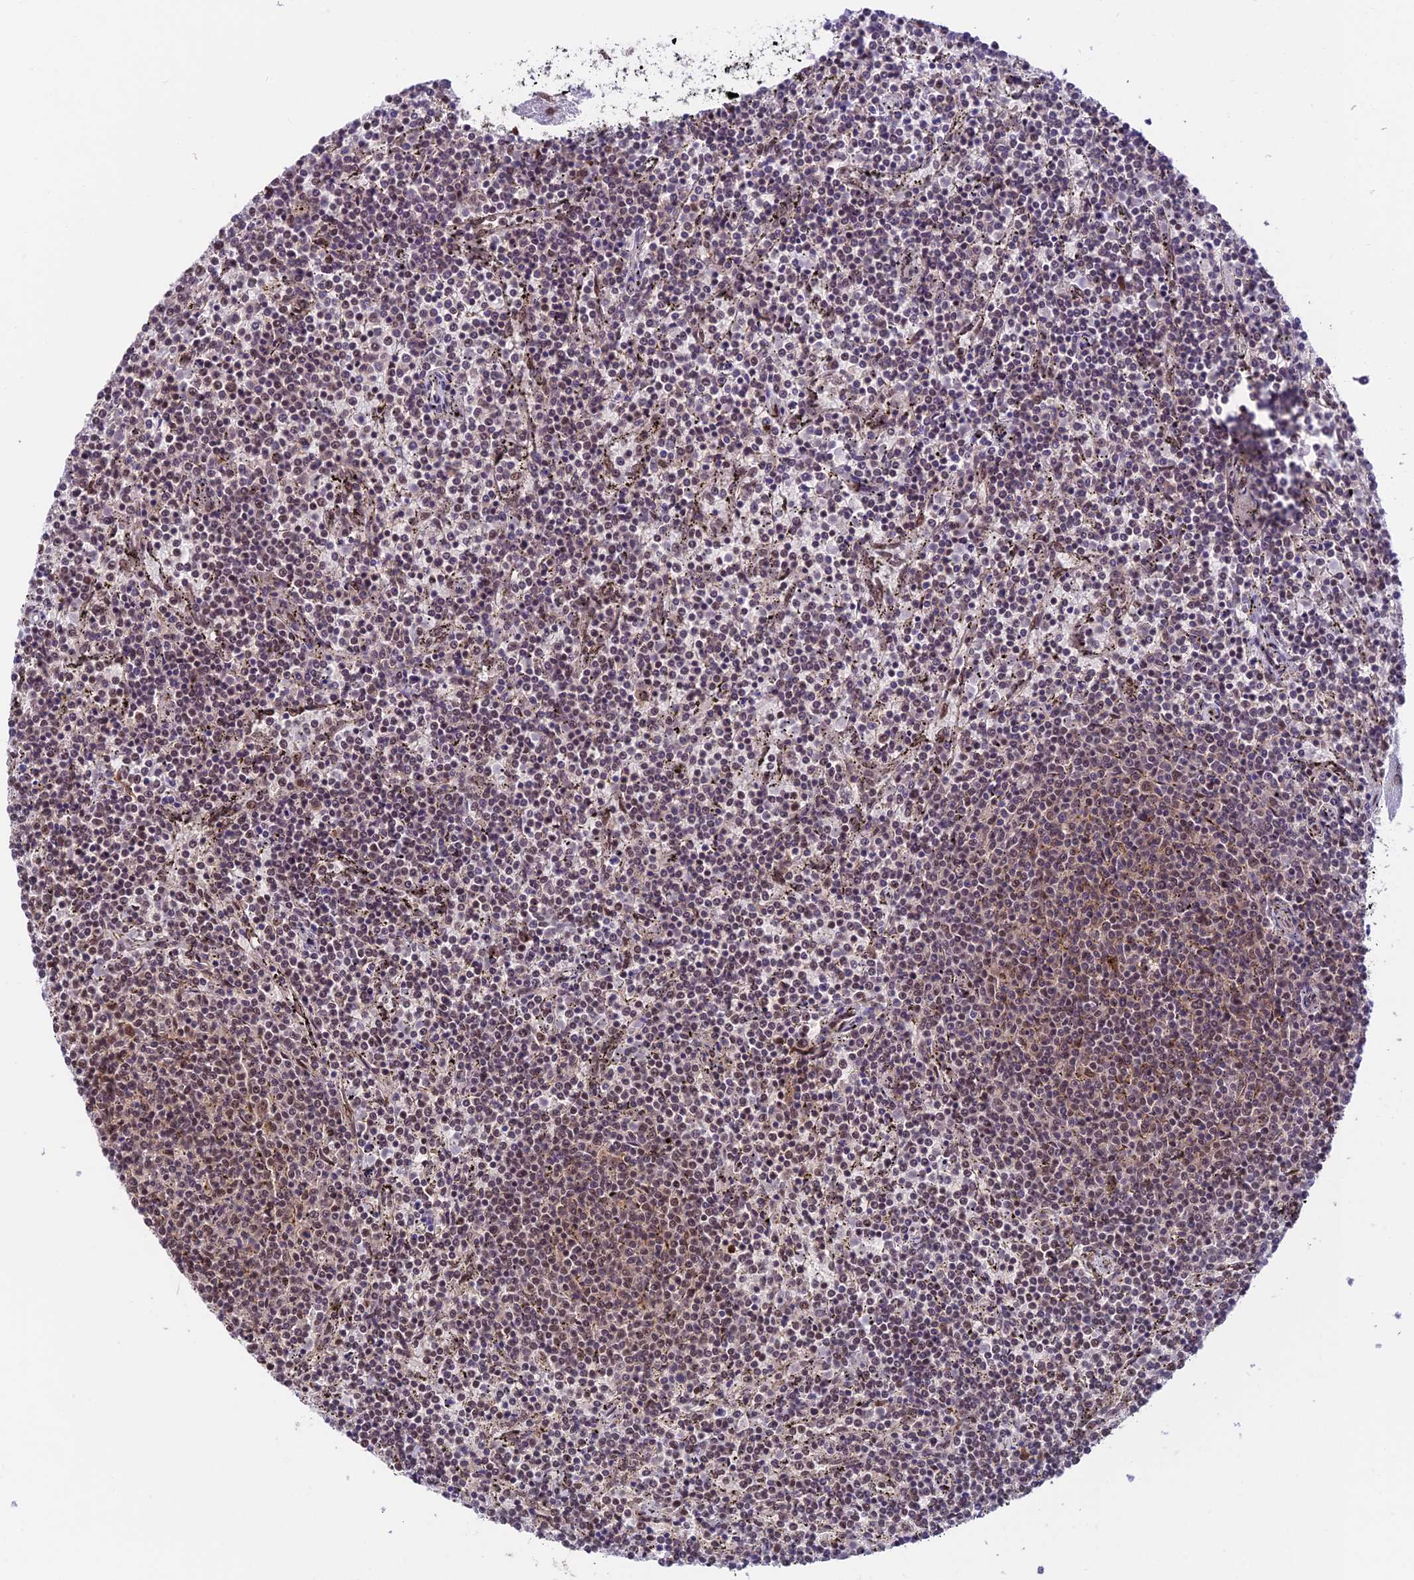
{"staining": {"intensity": "moderate", "quantity": "25%-75%", "location": "nuclear"}, "tissue": "lymphoma", "cell_type": "Tumor cells", "image_type": "cancer", "snomed": [{"axis": "morphology", "description": "Malignant lymphoma, non-Hodgkin's type, Low grade"}, {"axis": "topography", "description": "Spleen"}], "caption": "Moderate nuclear protein staining is identified in approximately 25%-75% of tumor cells in low-grade malignant lymphoma, non-Hodgkin's type. The protein is shown in brown color, while the nuclei are stained blue.", "gene": "RBM42", "patient": {"sex": "female", "age": 50}}